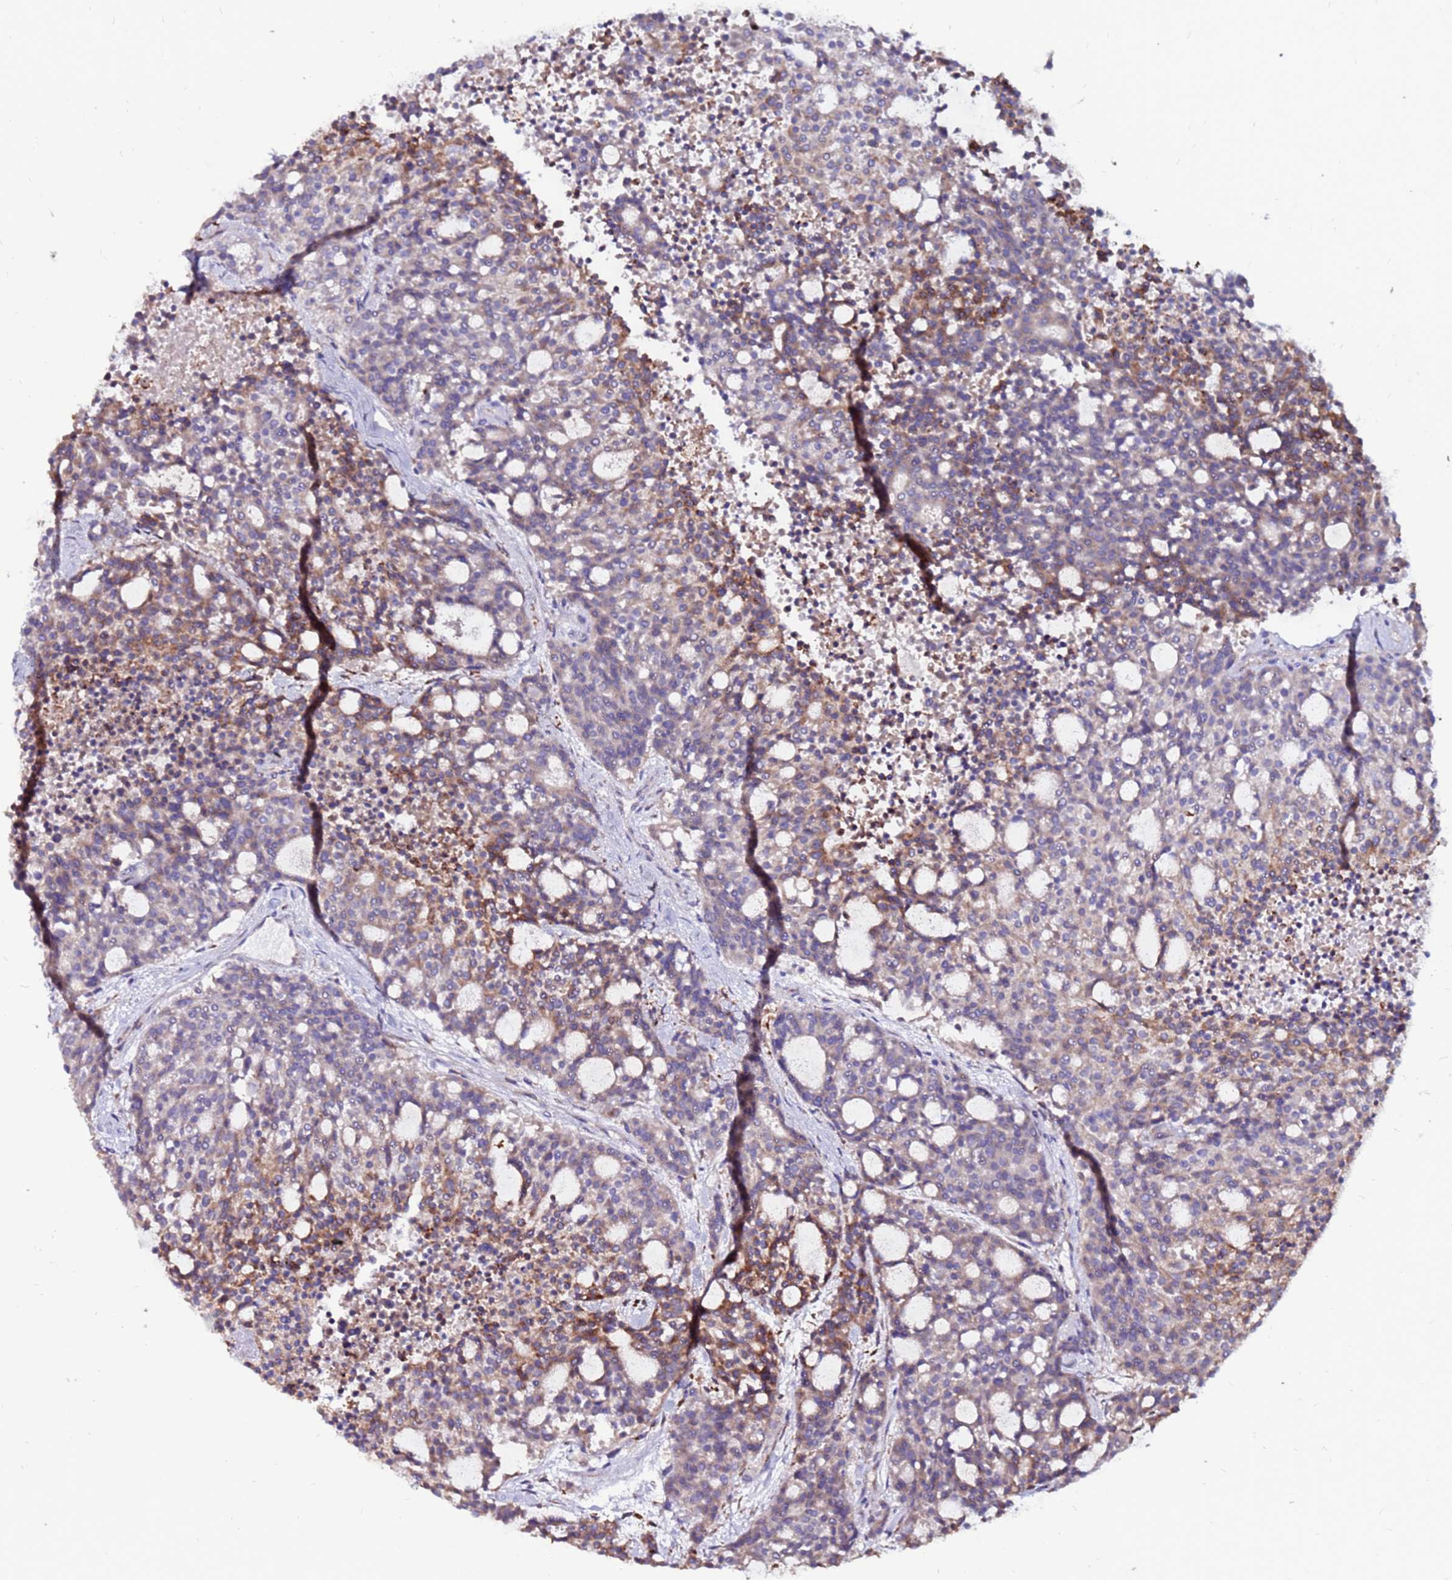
{"staining": {"intensity": "moderate", "quantity": ">75%", "location": "cytoplasmic/membranous"}, "tissue": "carcinoid", "cell_type": "Tumor cells", "image_type": "cancer", "snomed": [{"axis": "morphology", "description": "Carcinoid, malignant, NOS"}, {"axis": "topography", "description": "Pancreas"}], "caption": "Protein analysis of carcinoid tissue demonstrates moderate cytoplasmic/membranous staining in approximately >75% of tumor cells. (DAB IHC, brown staining for protein, blue staining for nuclei).", "gene": "SLC44A3", "patient": {"sex": "female", "age": 54}}